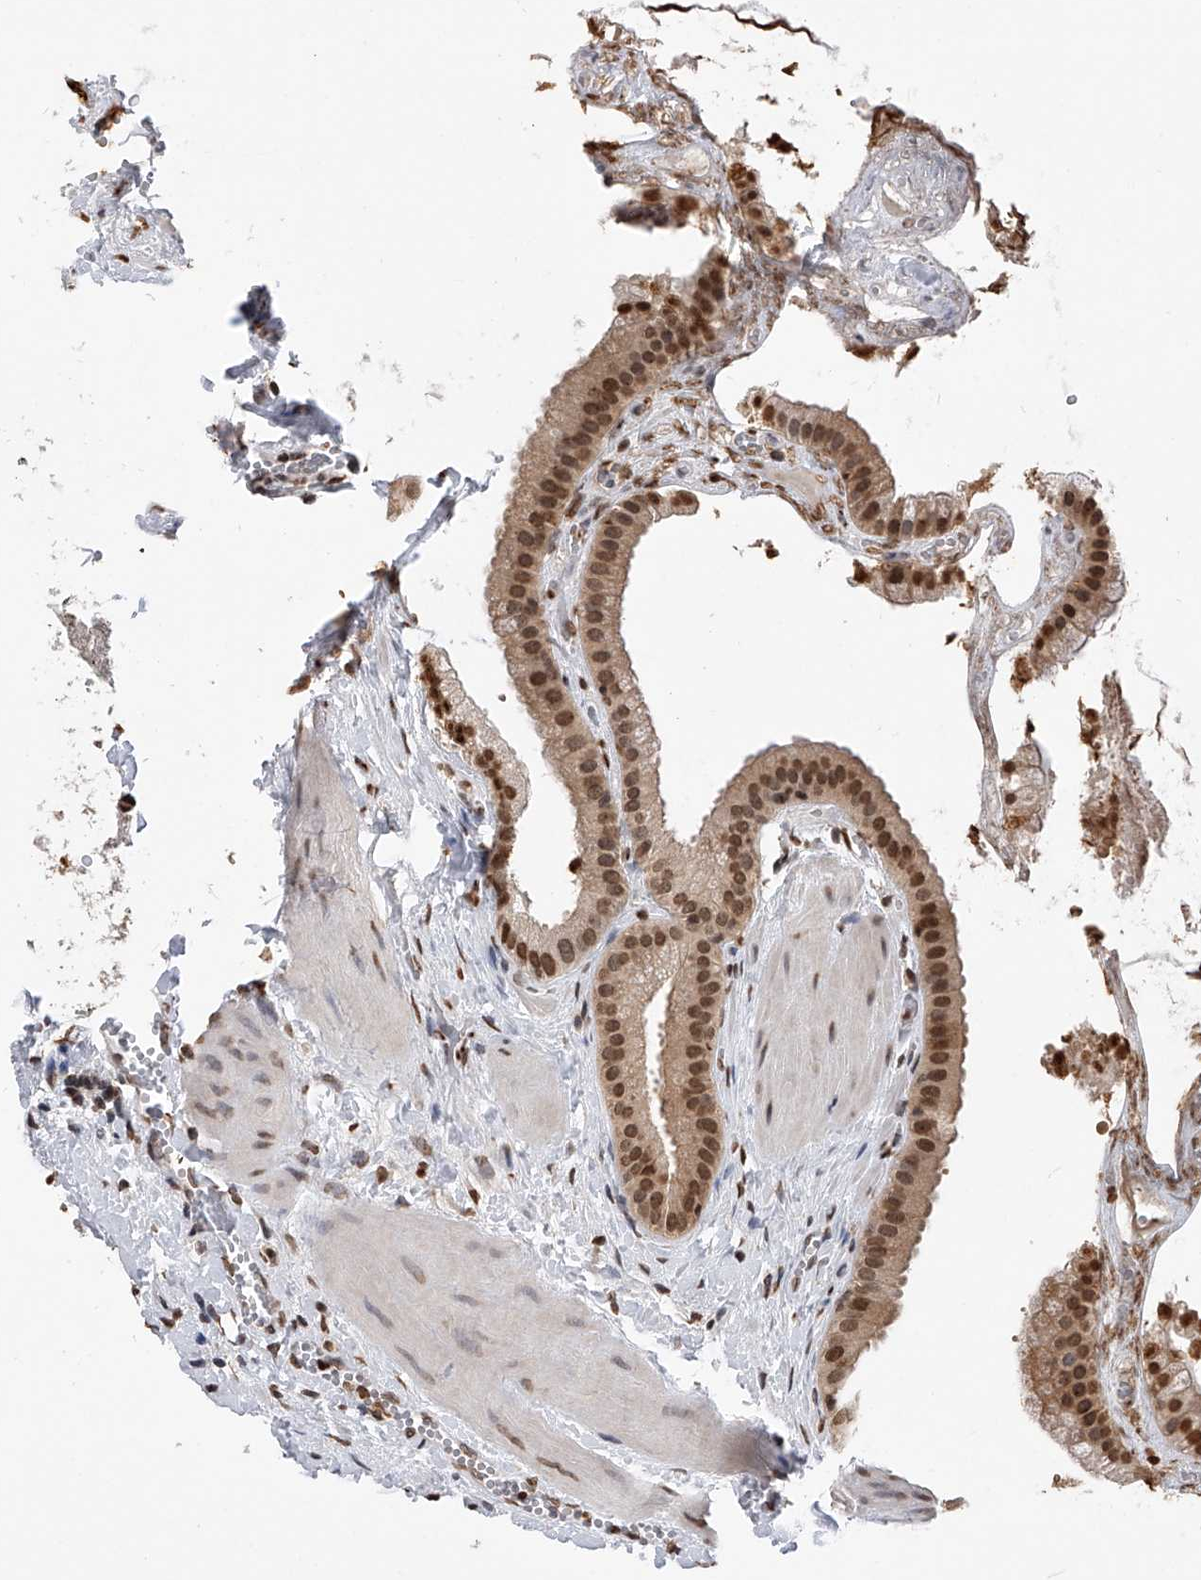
{"staining": {"intensity": "strong", "quantity": ">75%", "location": "nuclear"}, "tissue": "gallbladder", "cell_type": "Glandular cells", "image_type": "normal", "snomed": [{"axis": "morphology", "description": "Normal tissue, NOS"}, {"axis": "topography", "description": "Gallbladder"}], "caption": "Gallbladder stained with a brown dye demonstrates strong nuclear positive positivity in approximately >75% of glandular cells.", "gene": "CFAP410", "patient": {"sex": "male", "age": 55}}